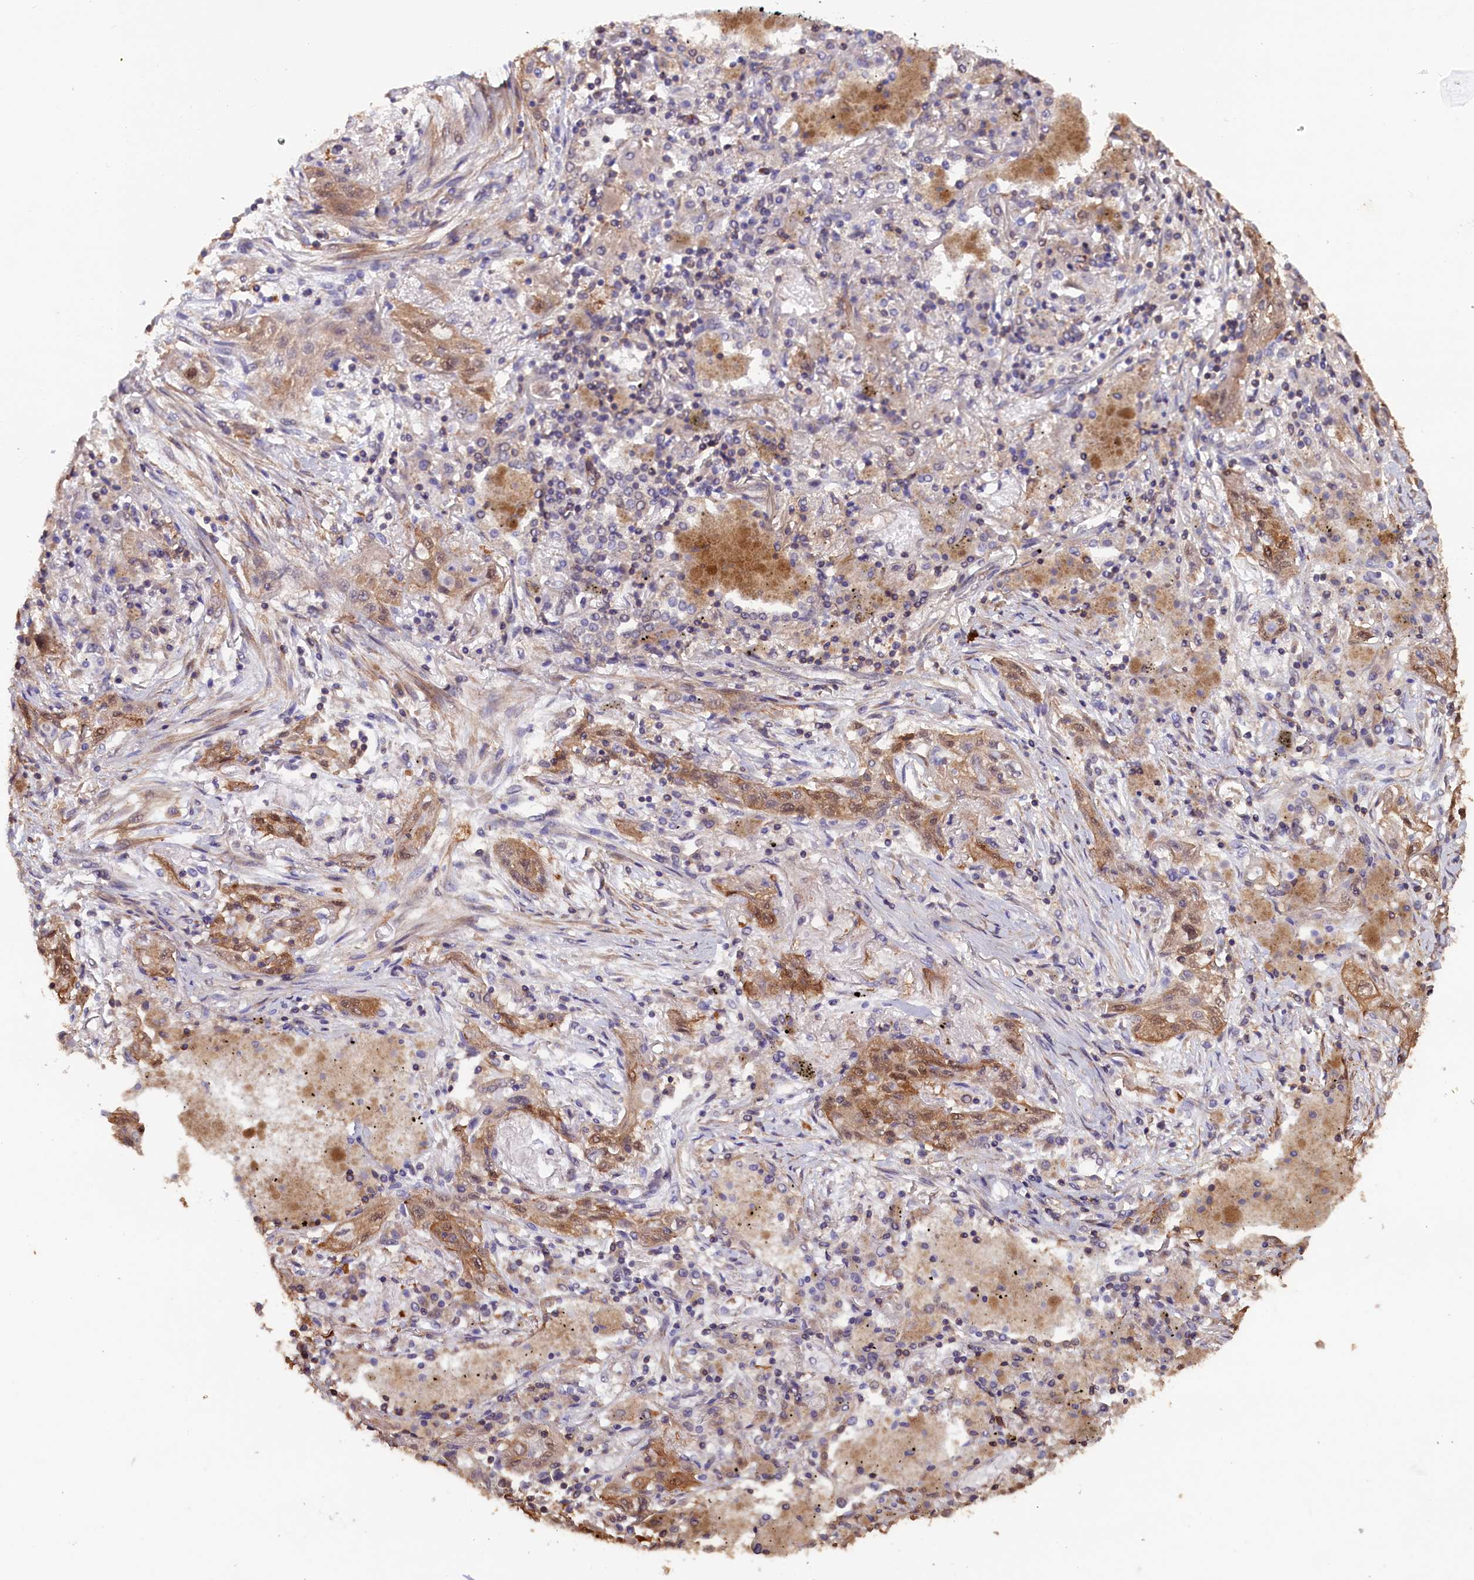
{"staining": {"intensity": "moderate", "quantity": ">75%", "location": "cytoplasmic/membranous,nuclear"}, "tissue": "lung cancer", "cell_type": "Tumor cells", "image_type": "cancer", "snomed": [{"axis": "morphology", "description": "Squamous cell carcinoma, NOS"}, {"axis": "topography", "description": "Lung"}], "caption": "Immunohistochemistry (IHC) micrograph of lung squamous cell carcinoma stained for a protein (brown), which reveals medium levels of moderate cytoplasmic/membranous and nuclear positivity in approximately >75% of tumor cells.", "gene": "JPT2", "patient": {"sex": "female", "age": 47}}